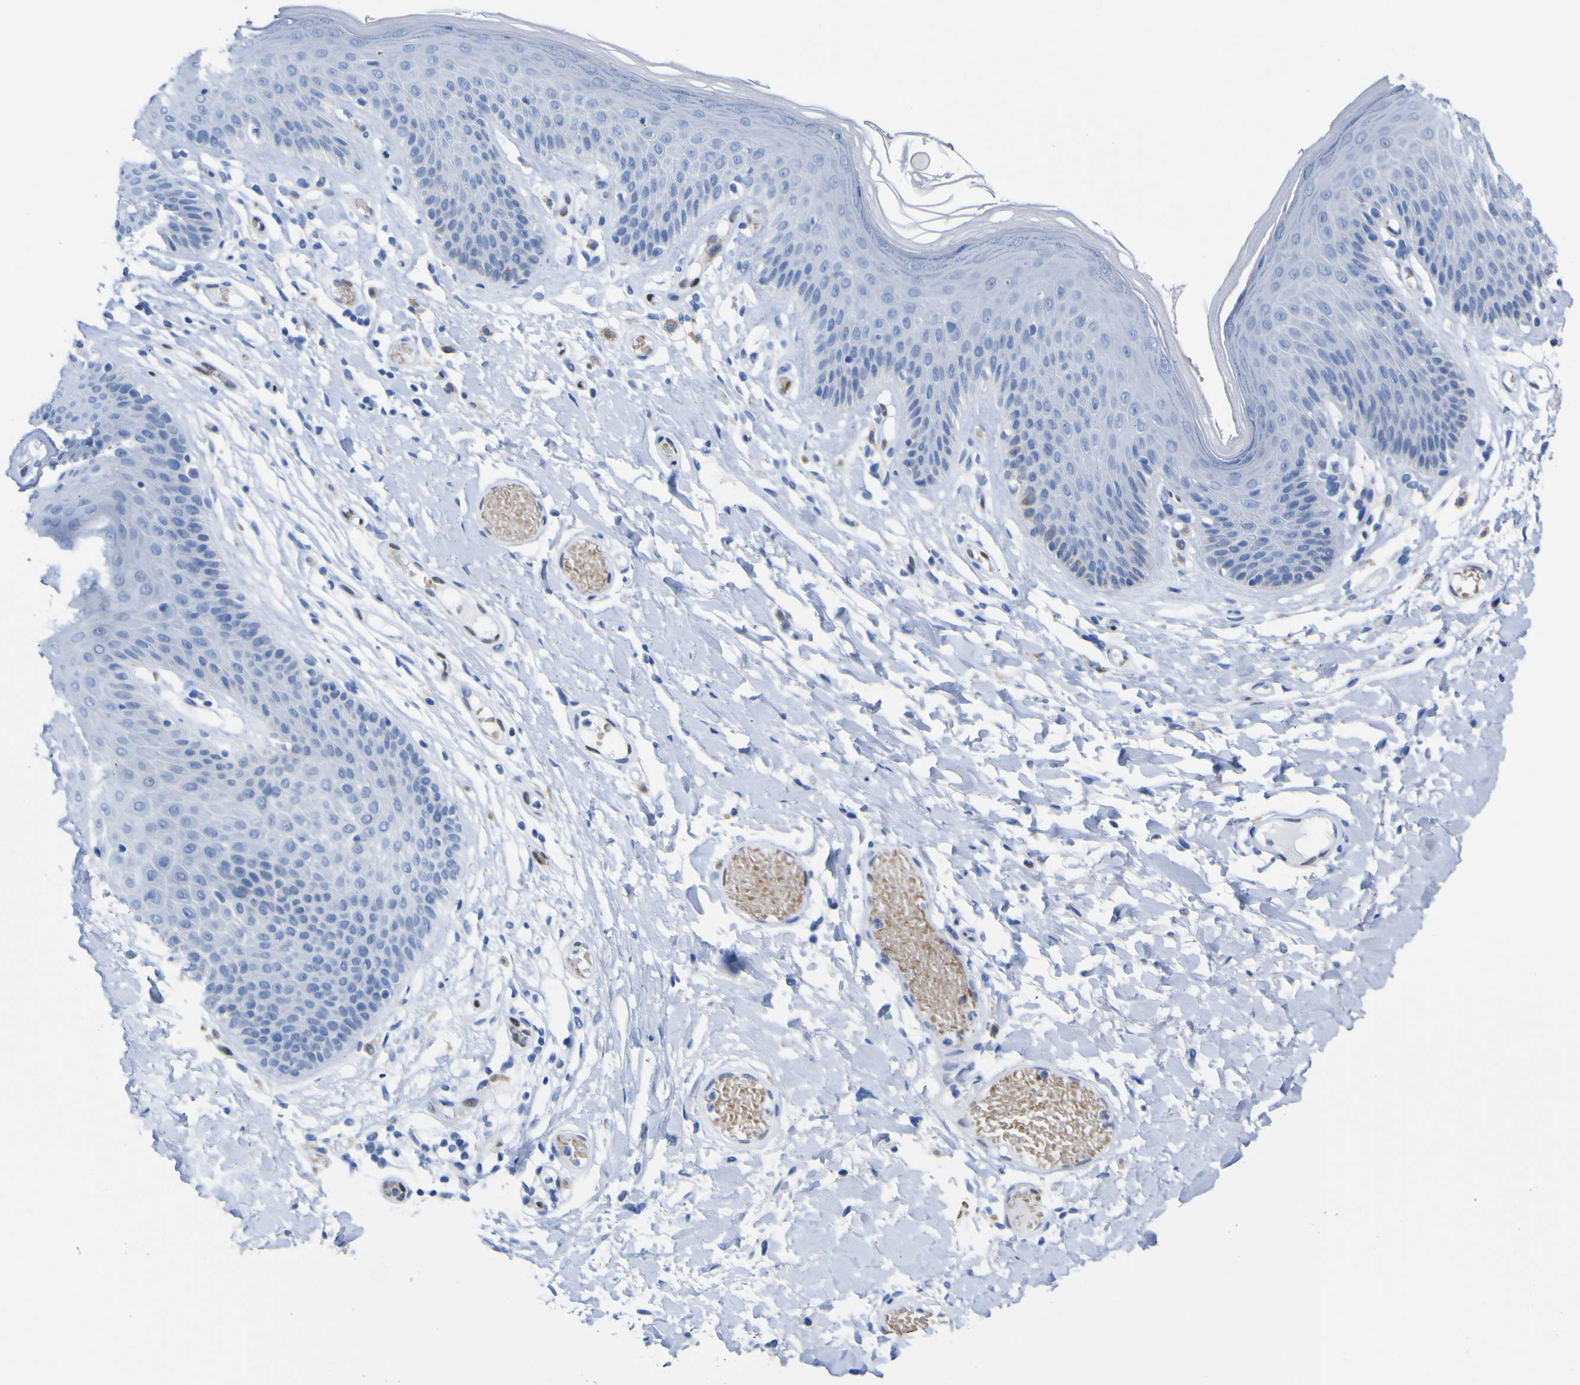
{"staining": {"intensity": "negative", "quantity": "none", "location": "none"}, "tissue": "skin", "cell_type": "Epidermal cells", "image_type": "normal", "snomed": [{"axis": "morphology", "description": "Normal tissue, NOS"}, {"axis": "topography", "description": "Vulva"}], "caption": "This is an immunohistochemistry photomicrograph of benign human skin. There is no expression in epidermal cells.", "gene": "DACH1", "patient": {"sex": "female", "age": 73}}